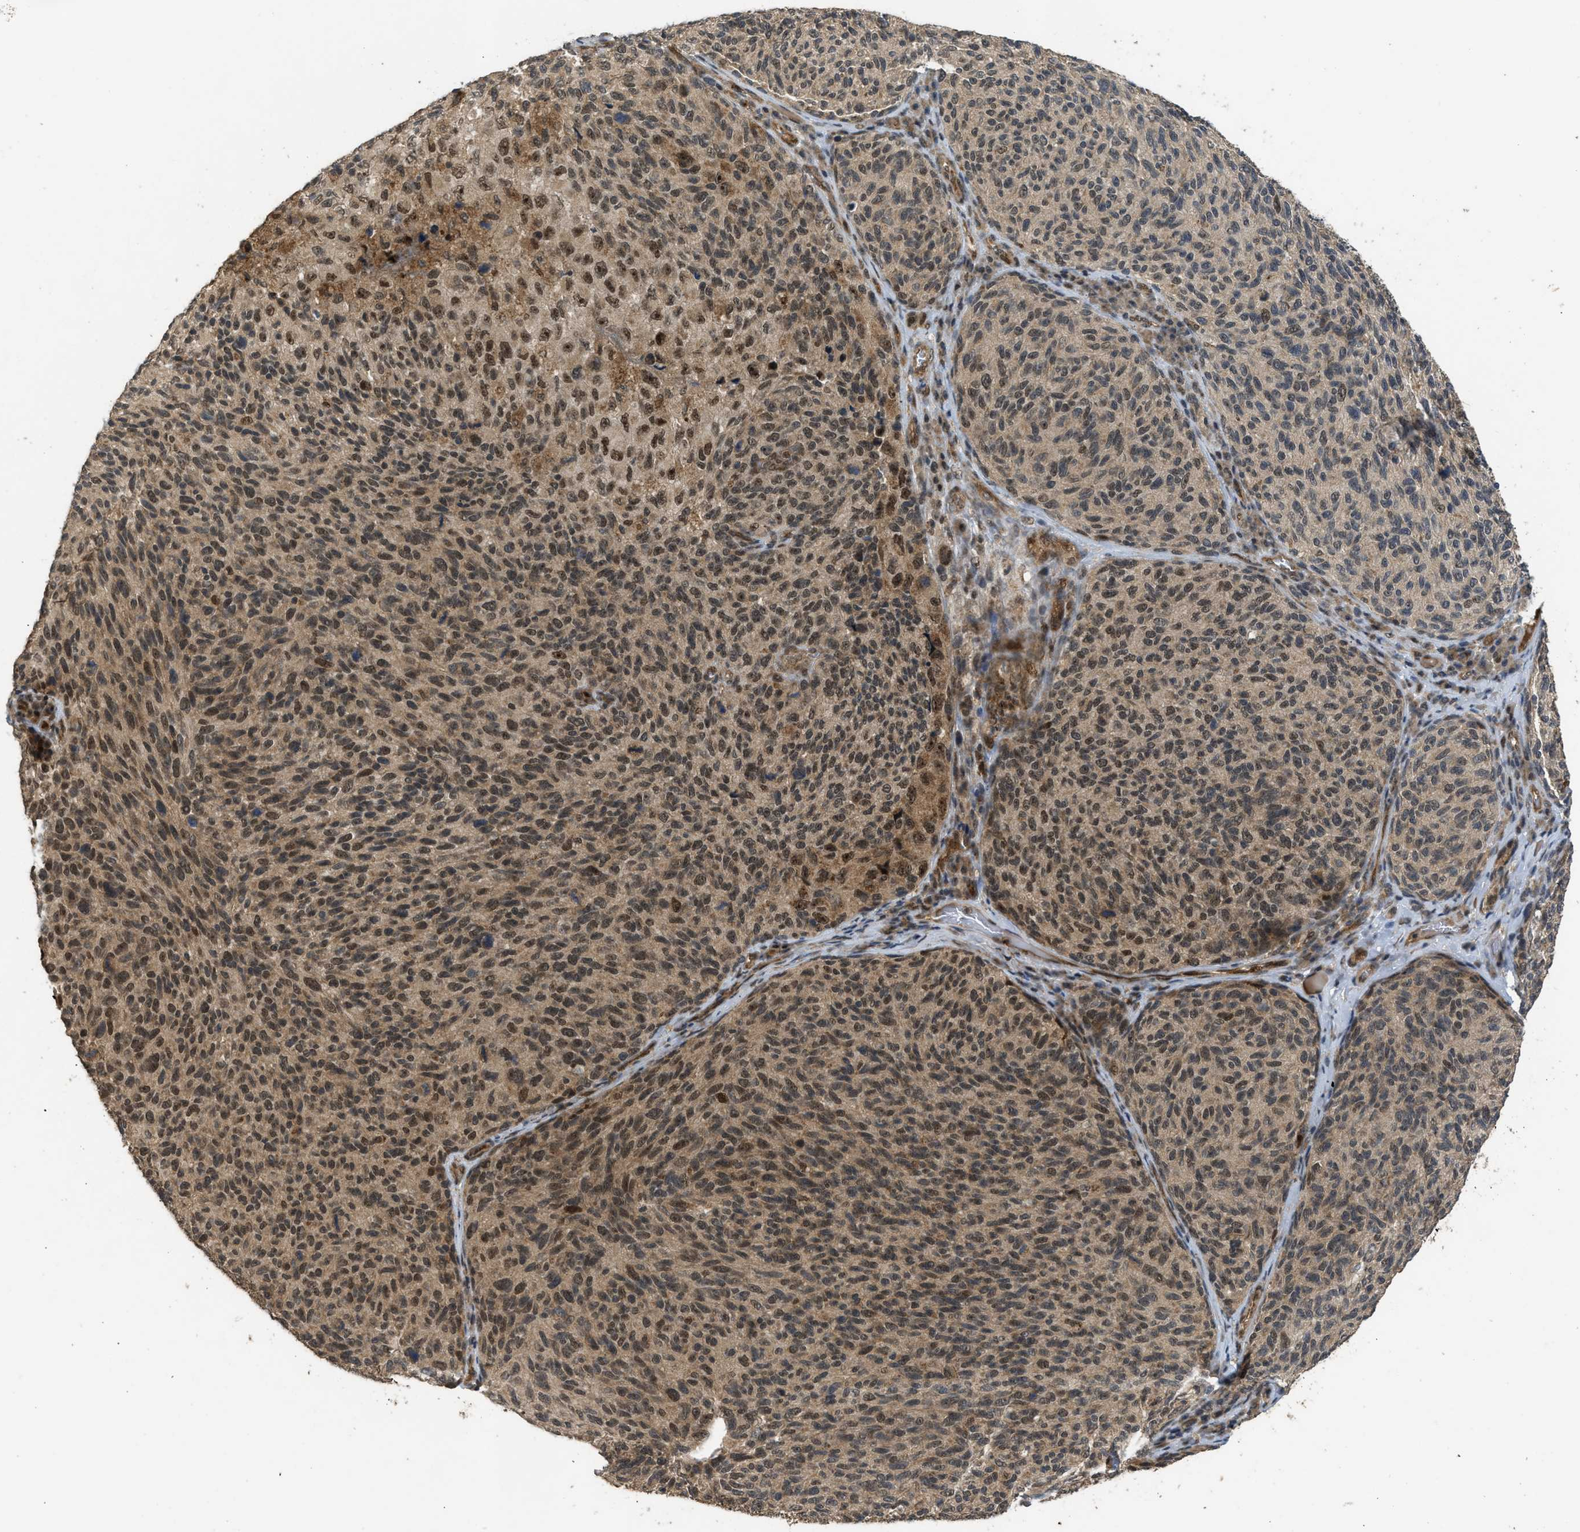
{"staining": {"intensity": "moderate", "quantity": ">75%", "location": "cytoplasmic/membranous,nuclear"}, "tissue": "melanoma", "cell_type": "Tumor cells", "image_type": "cancer", "snomed": [{"axis": "morphology", "description": "Malignant melanoma, NOS"}, {"axis": "topography", "description": "Skin"}], "caption": "Tumor cells reveal moderate cytoplasmic/membranous and nuclear staining in about >75% of cells in melanoma.", "gene": "GET1", "patient": {"sex": "female", "age": 73}}